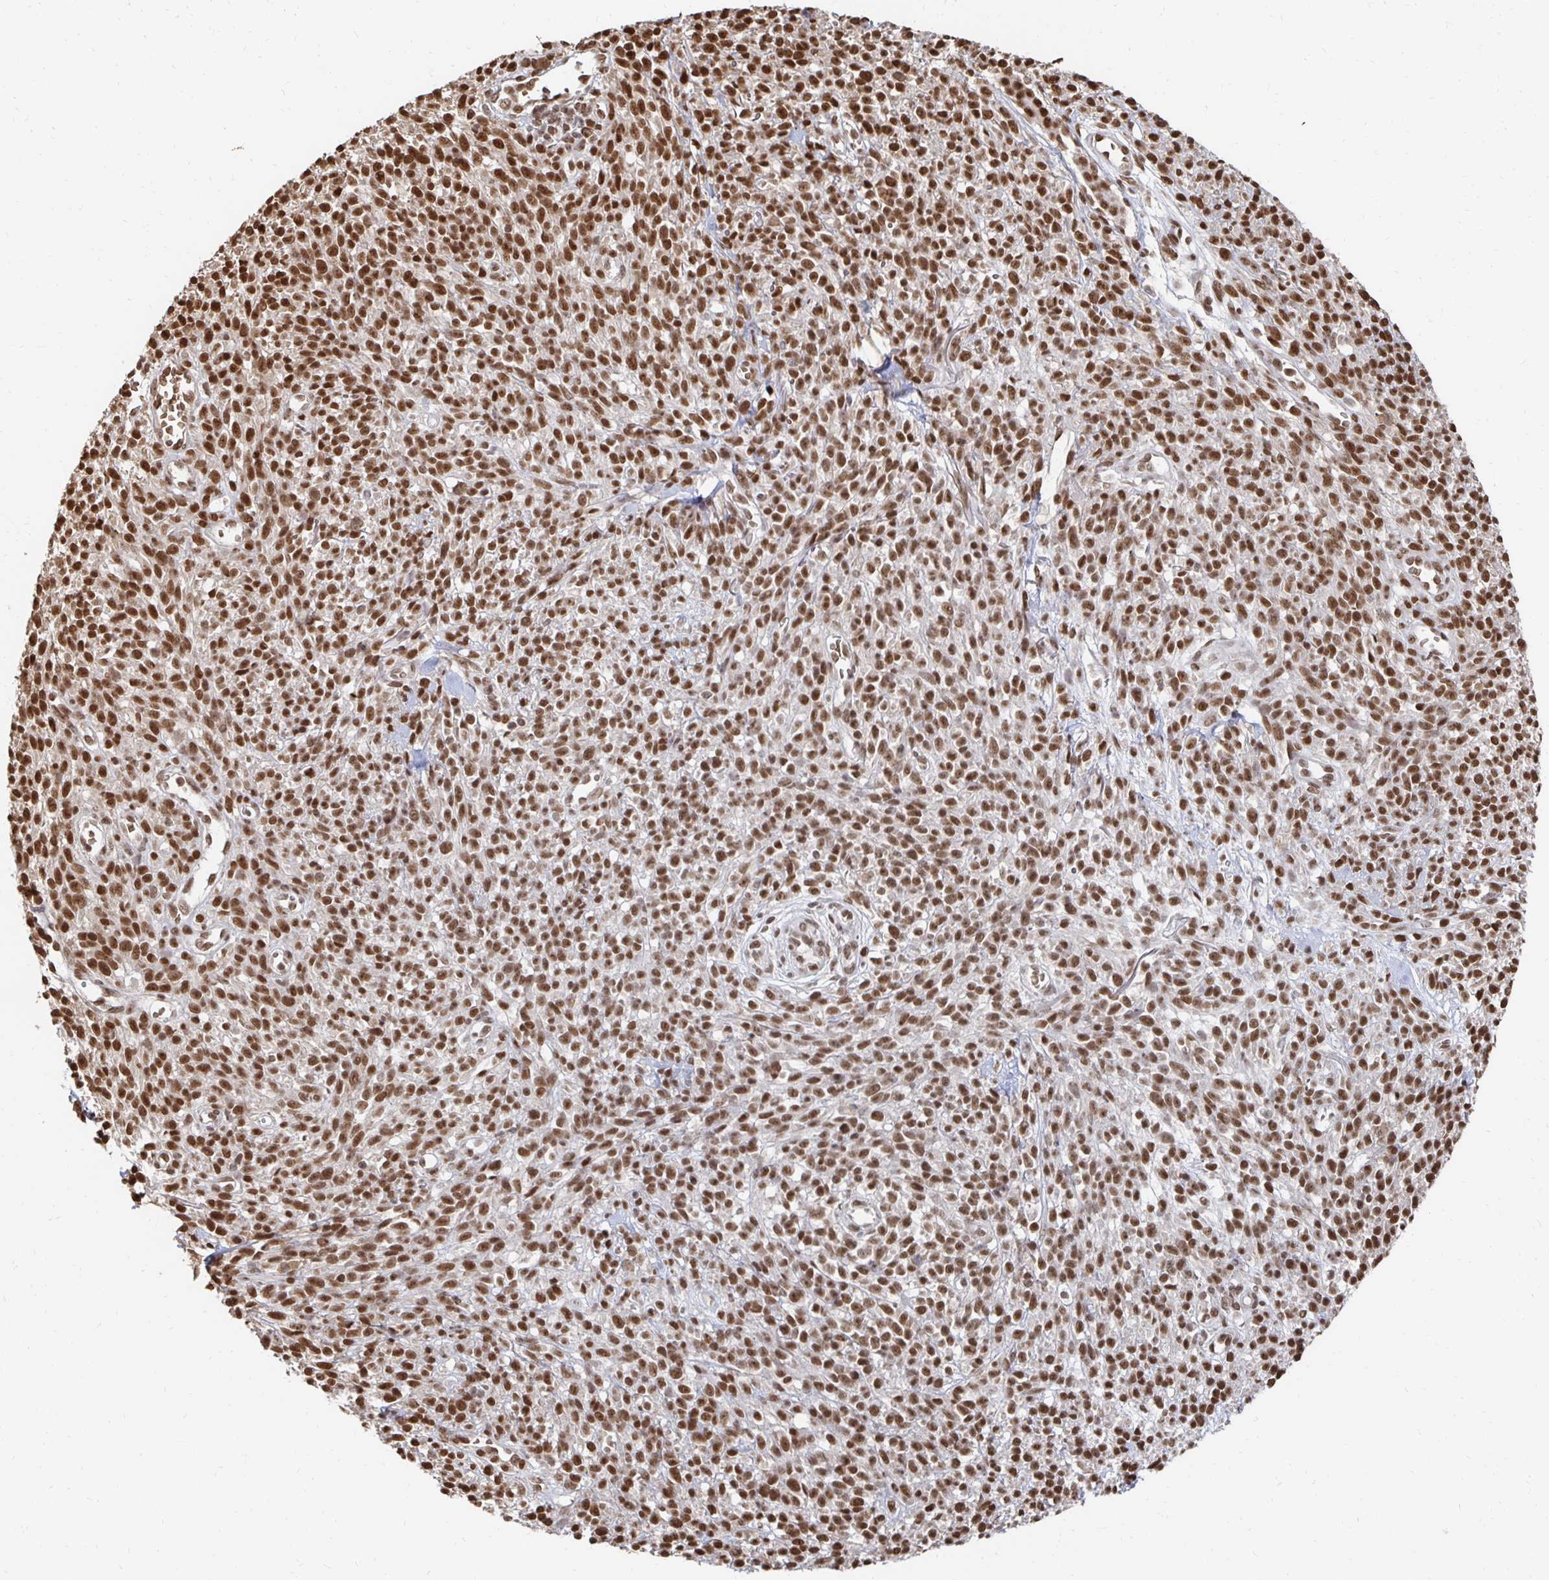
{"staining": {"intensity": "strong", "quantity": ">75%", "location": "nuclear"}, "tissue": "melanoma", "cell_type": "Tumor cells", "image_type": "cancer", "snomed": [{"axis": "morphology", "description": "Malignant melanoma, NOS"}, {"axis": "topography", "description": "Skin"}, {"axis": "topography", "description": "Skin of trunk"}], "caption": "Melanoma stained with a protein marker displays strong staining in tumor cells.", "gene": "GTF3C6", "patient": {"sex": "male", "age": 74}}